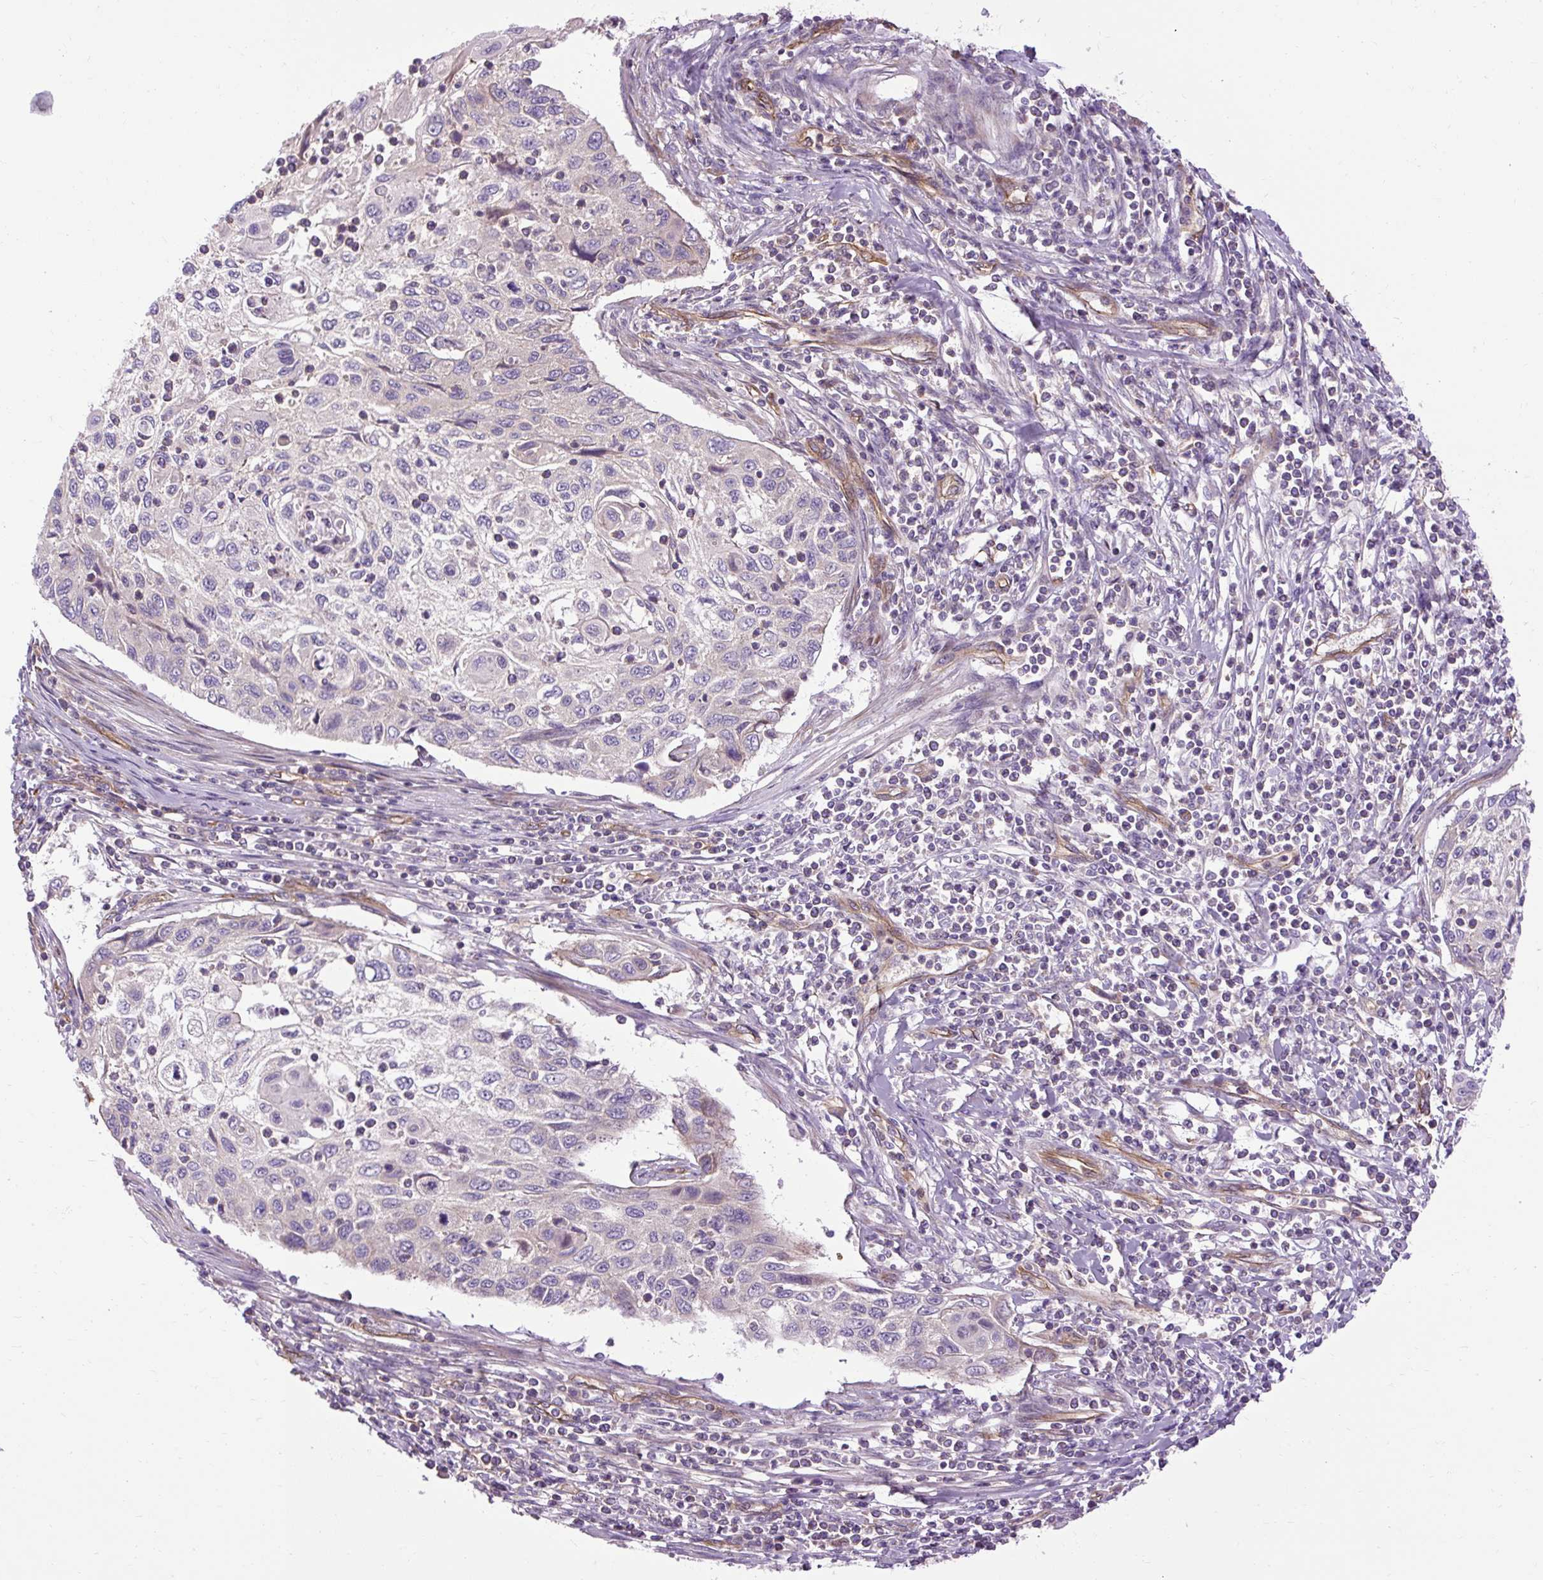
{"staining": {"intensity": "negative", "quantity": "none", "location": "none"}, "tissue": "cervical cancer", "cell_type": "Tumor cells", "image_type": "cancer", "snomed": [{"axis": "morphology", "description": "Squamous cell carcinoma, NOS"}, {"axis": "topography", "description": "Cervix"}], "caption": "Tumor cells show no significant staining in cervical cancer.", "gene": "CCDC93", "patient": {"sex": "female", "age": 70}}